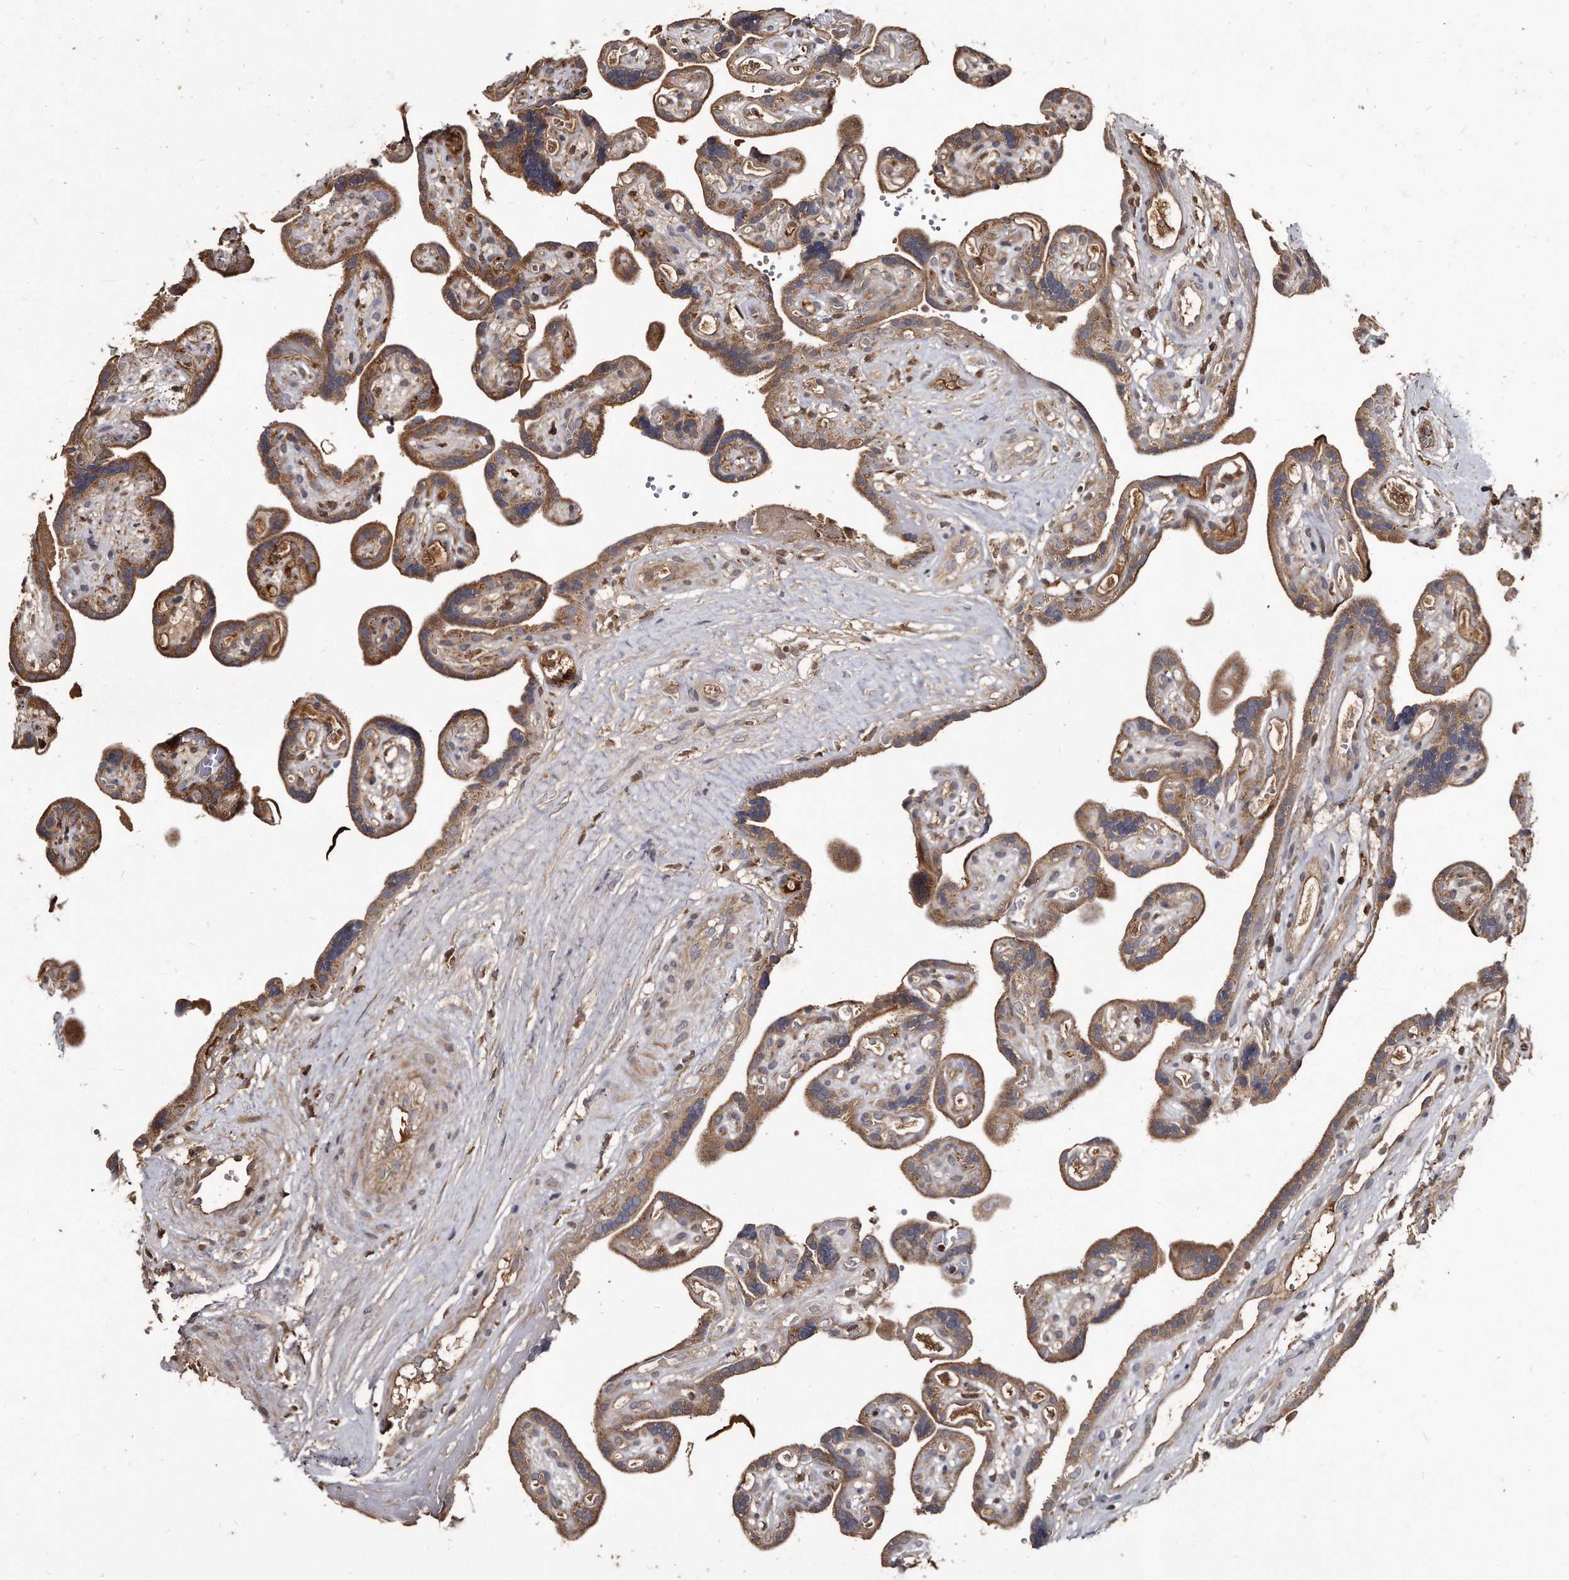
{"staining": {"intensity": "moderate", "quantity": ">75%", "location": "cytoplasmic/membranous"}, "tissue": "placenta", "cell_type": "Decidual cells", "image_type": "normal", "snomed": [{"axis": "morphology", "description": "Normal tissue, NOS"}, {"axis": "topography", "description": "Placenta"}], "caption": "An immunohistochemistry (IHC) micrograph of unremarkable tissue is shown. Protein staining in brown highlights moderate cytoplasmic/membranous positivity in placenta within decidual cells. (brown staining indicates protein expression, while blue staining denotes nuclei).", "gene": "FAM136A", "patient": {"sex": "female", "age": 30}}